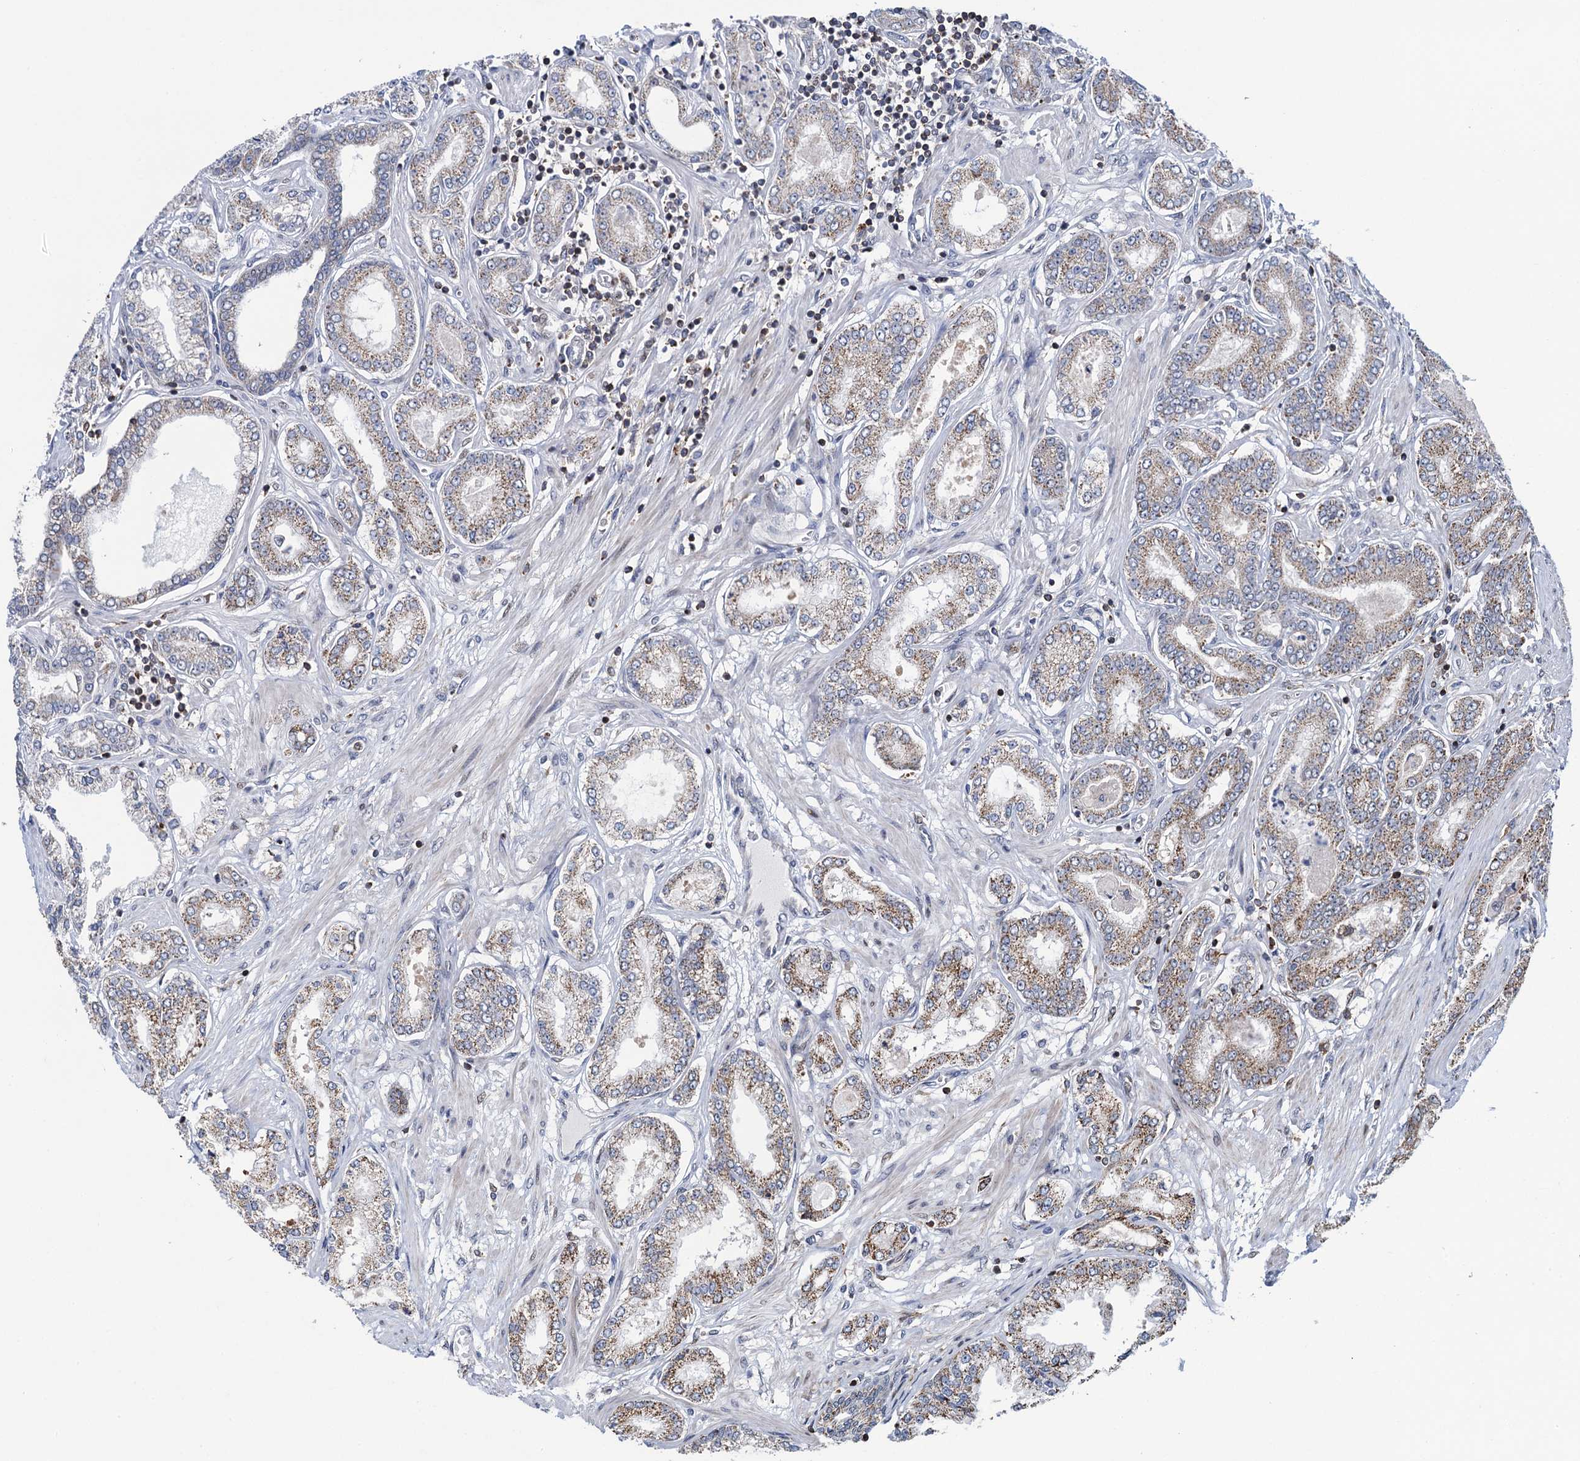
{"staining": {"intensity": "moderate", "quantity": ">75%", "location": "cytoplasmic/membranous"}, "tissue": "prostate cancer", "cell_type": "Tumor cells", "image_type": "cancer", "snomed": [{"axis": "morphology", "description": "Adenocarcinoma, Low grade"}, {"axis": "topography", "description": "Prostate"}], "caption": "Human prostate cancer (adenocarcinoma (low-grade)) stained for a protein (brown) shows moderate cytoplasmic/membranous positive expression in about >75% of tumor cells.", "gene": "CCDC102A", "patient": {"sex": "male", "age": 63}}